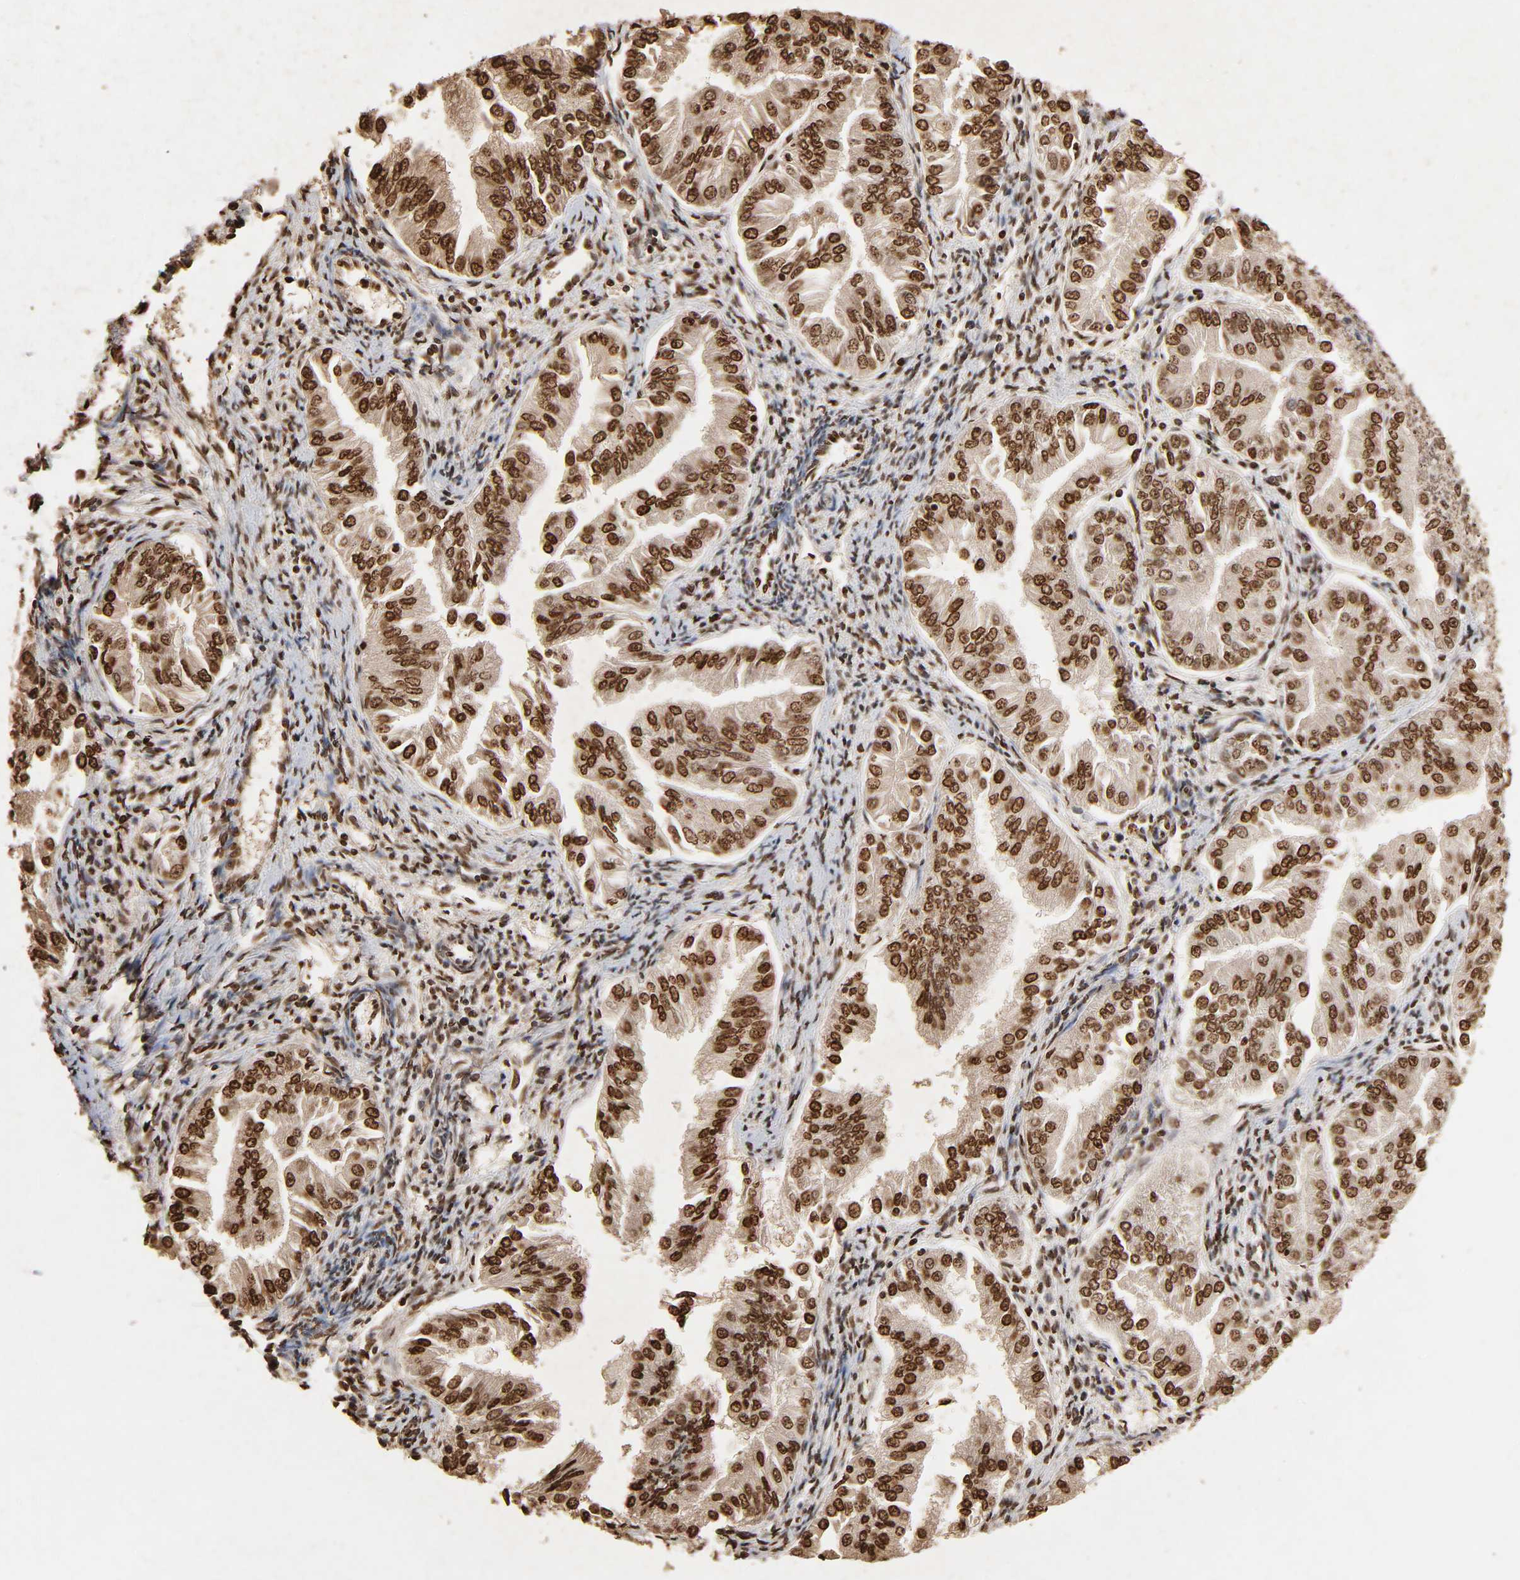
{"staining": {"intensity": "strong", "quantity": ">75%", "location": "cytoplasmic/membranous"}, "tissue": "endometrial cancer", "cell_type": "Tumor cells", "image_type": "cancer", "snomed": [{"axis": "morphology", "description": "Adenocarcinoma, NOS"}, {"axis": "topography", "description": "Endometrium"}], "caption": "This image demonstrates immunohistochemistry staining of endometrial cancer (adenocarcinoma), with high strong cytoplasmic/membranous positivity in approximately >75% of tumor cells.", "gene": "CYCS", "patient": {"sex": "female", "age": 53}}